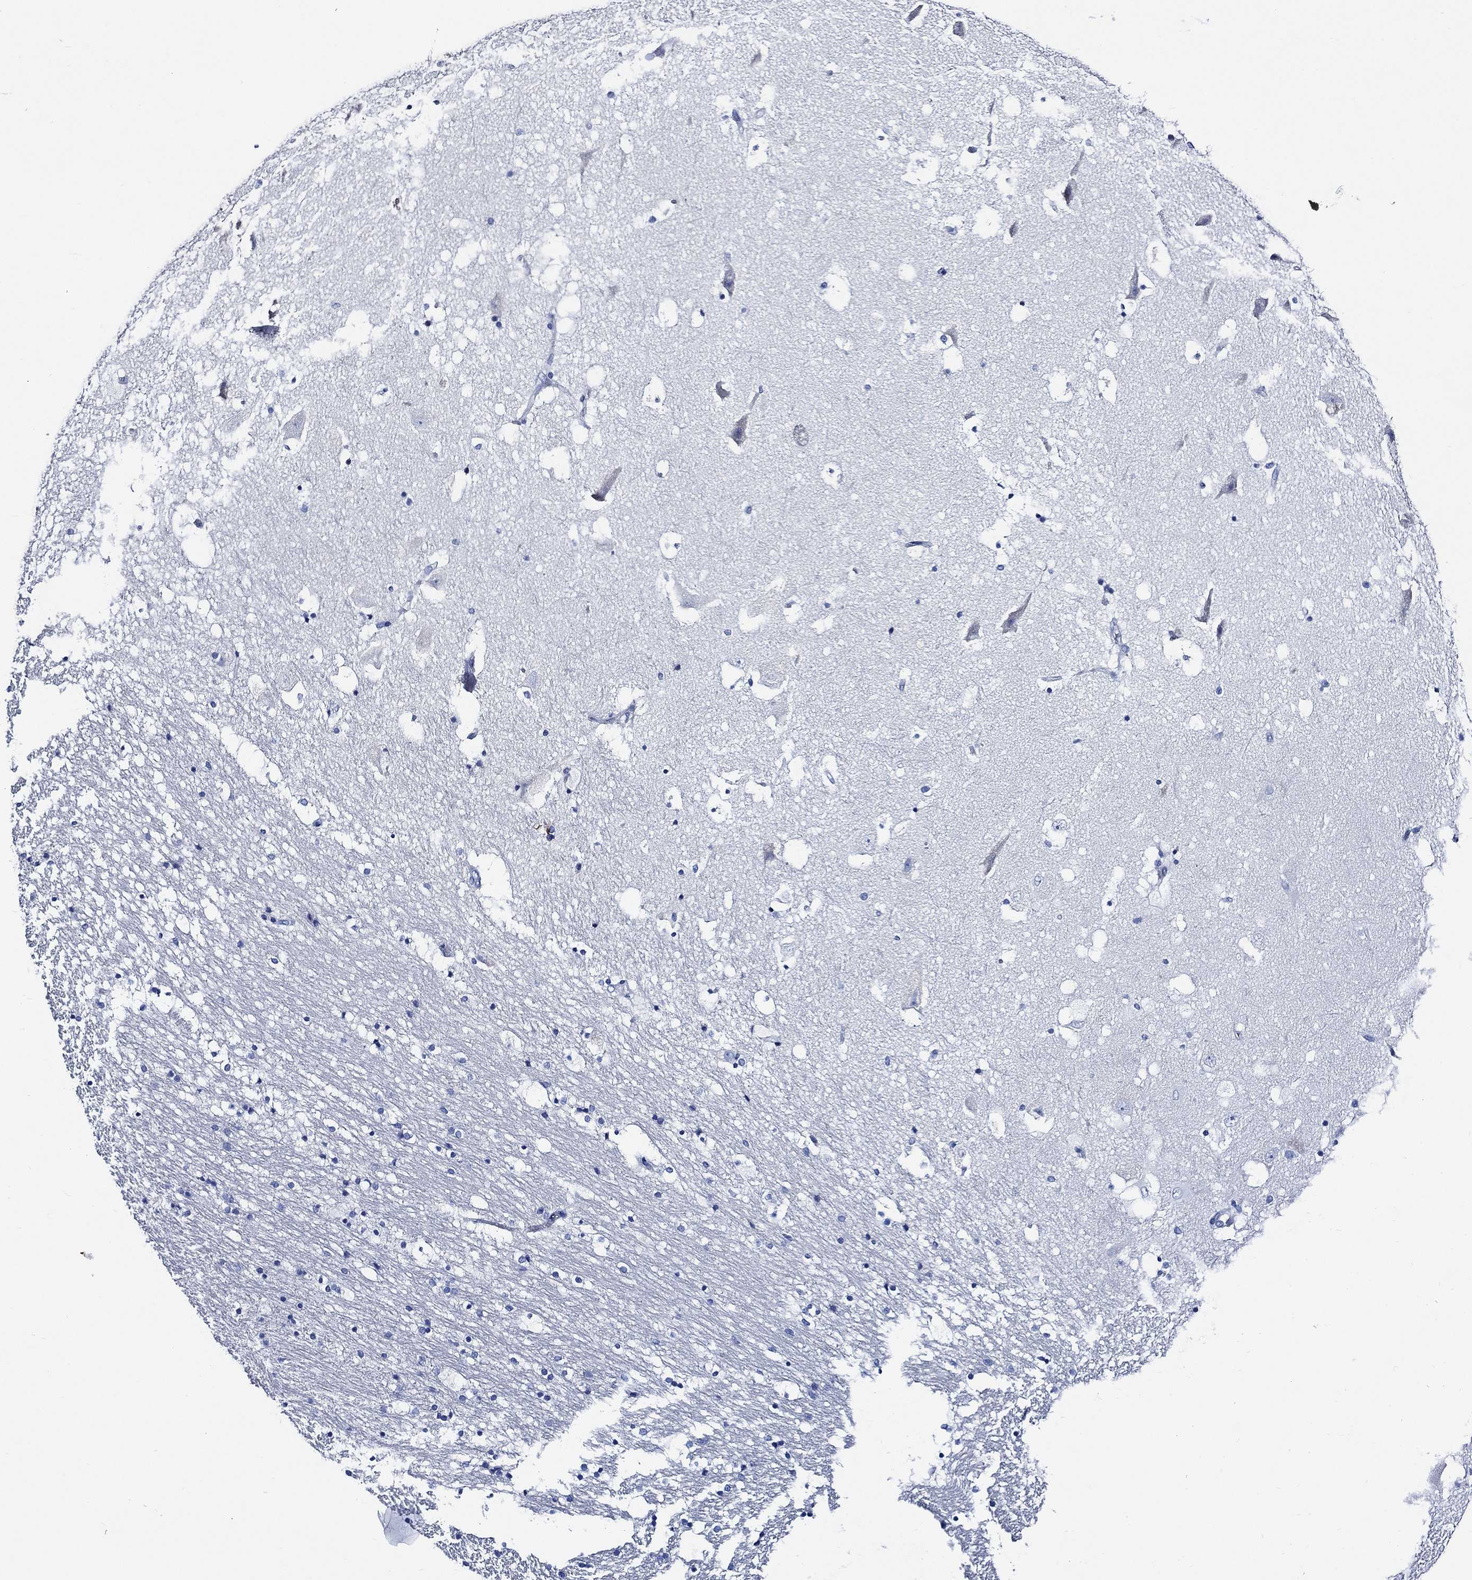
{"staining": {"intensity": "negative", "quantity": "none", "location": "none"}, "tissue": "hippocampus", "cell_type": "Glial cells", "image_type": "normal", "snomed": [{"axis": "morphology", "description": "Normal tissue, NOS"}, {"axis": "topography", "description": "Hippocampus"}], "caption": "Glial cells are negative for protein expression in benign human hippocampus. (DAB IHC with hematoxylin counter stain).", "gene": "WDR62", "patient": {"sex": "male", "age": 51}}